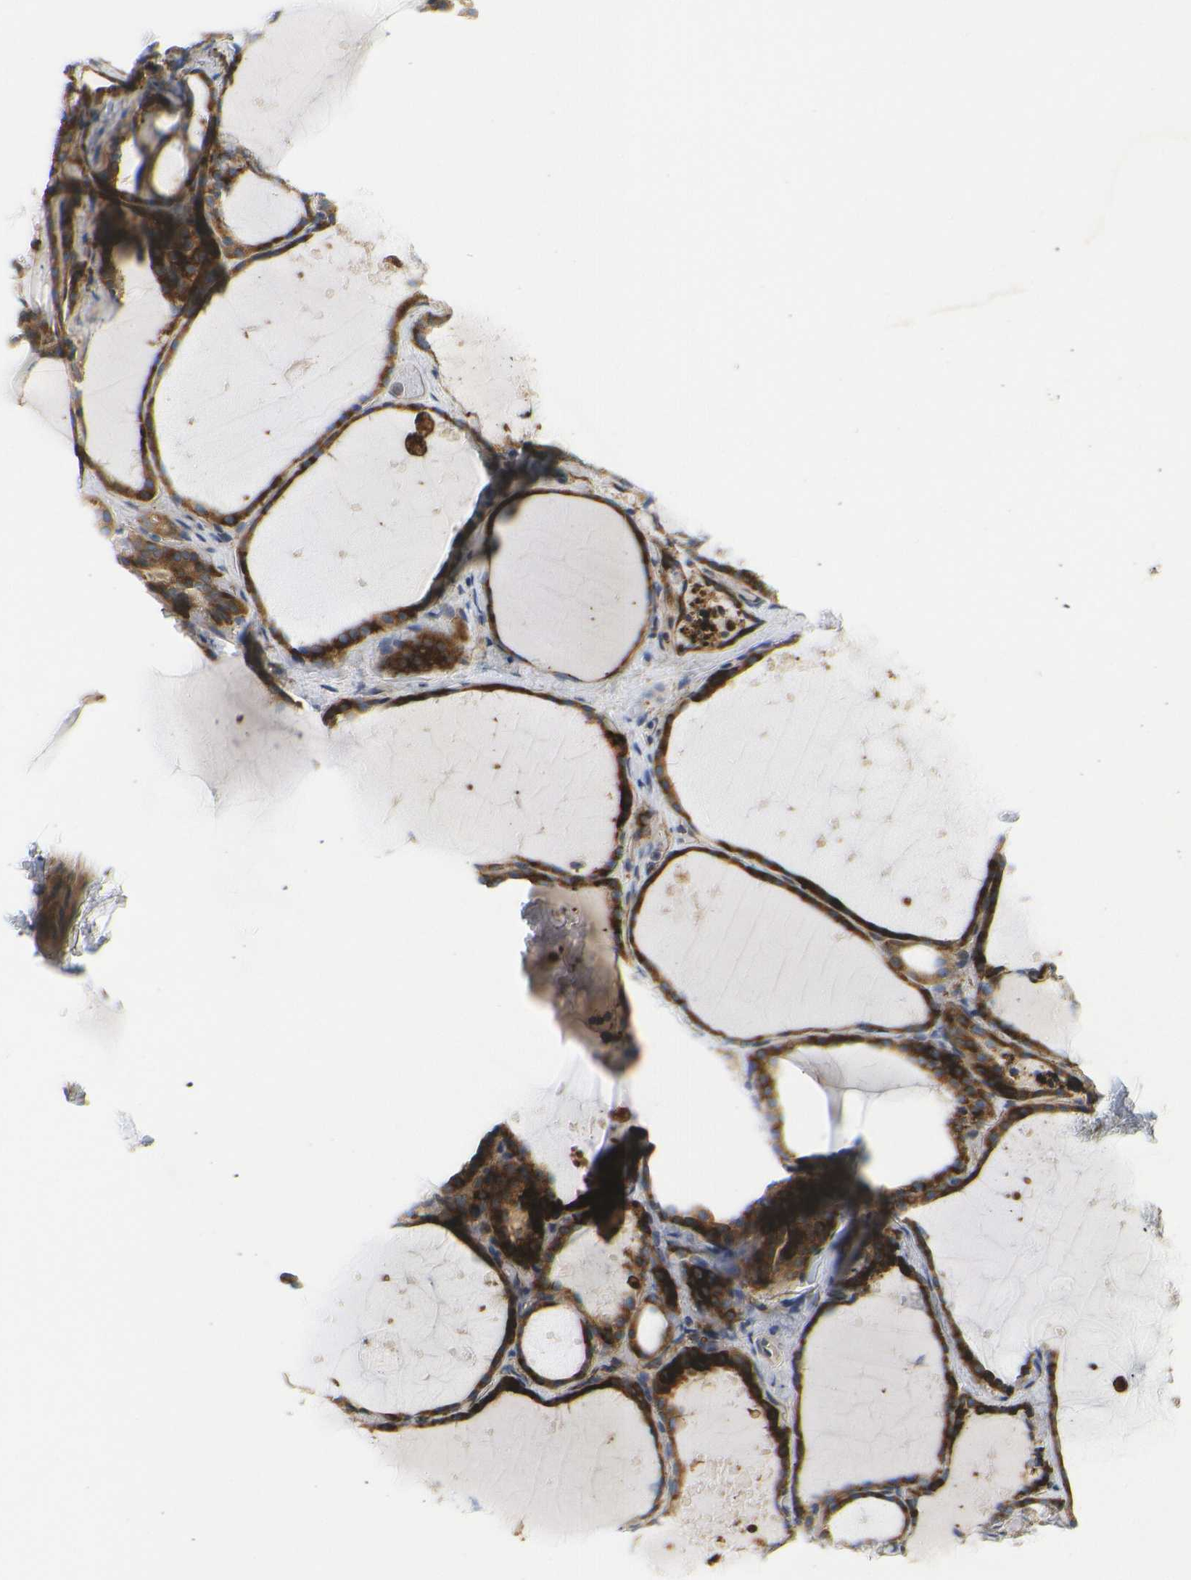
{"staining": {"intensity": "strong", "quantity": ">75%", "location": "cytoplasmic/membranous"}, "tissue": "thyroid gland", "cell_type": "Glandular cells", "image_type": "normal", "snomed": [{"axis": "morphology", "description": "Normal tissue, NOS"}, {"axis": "topography", "description": "Thyroid gland"}], "caption": "Brown immunohistochemical staining in benign human thyroid gland exhibits strong cytoplasmic/membranous expression in approximately >75% of glandular cells. (IHC, brightfield microscopy, high magnification).", "gene": "HLA", "patient": {"sex": "female", "age": 44}}